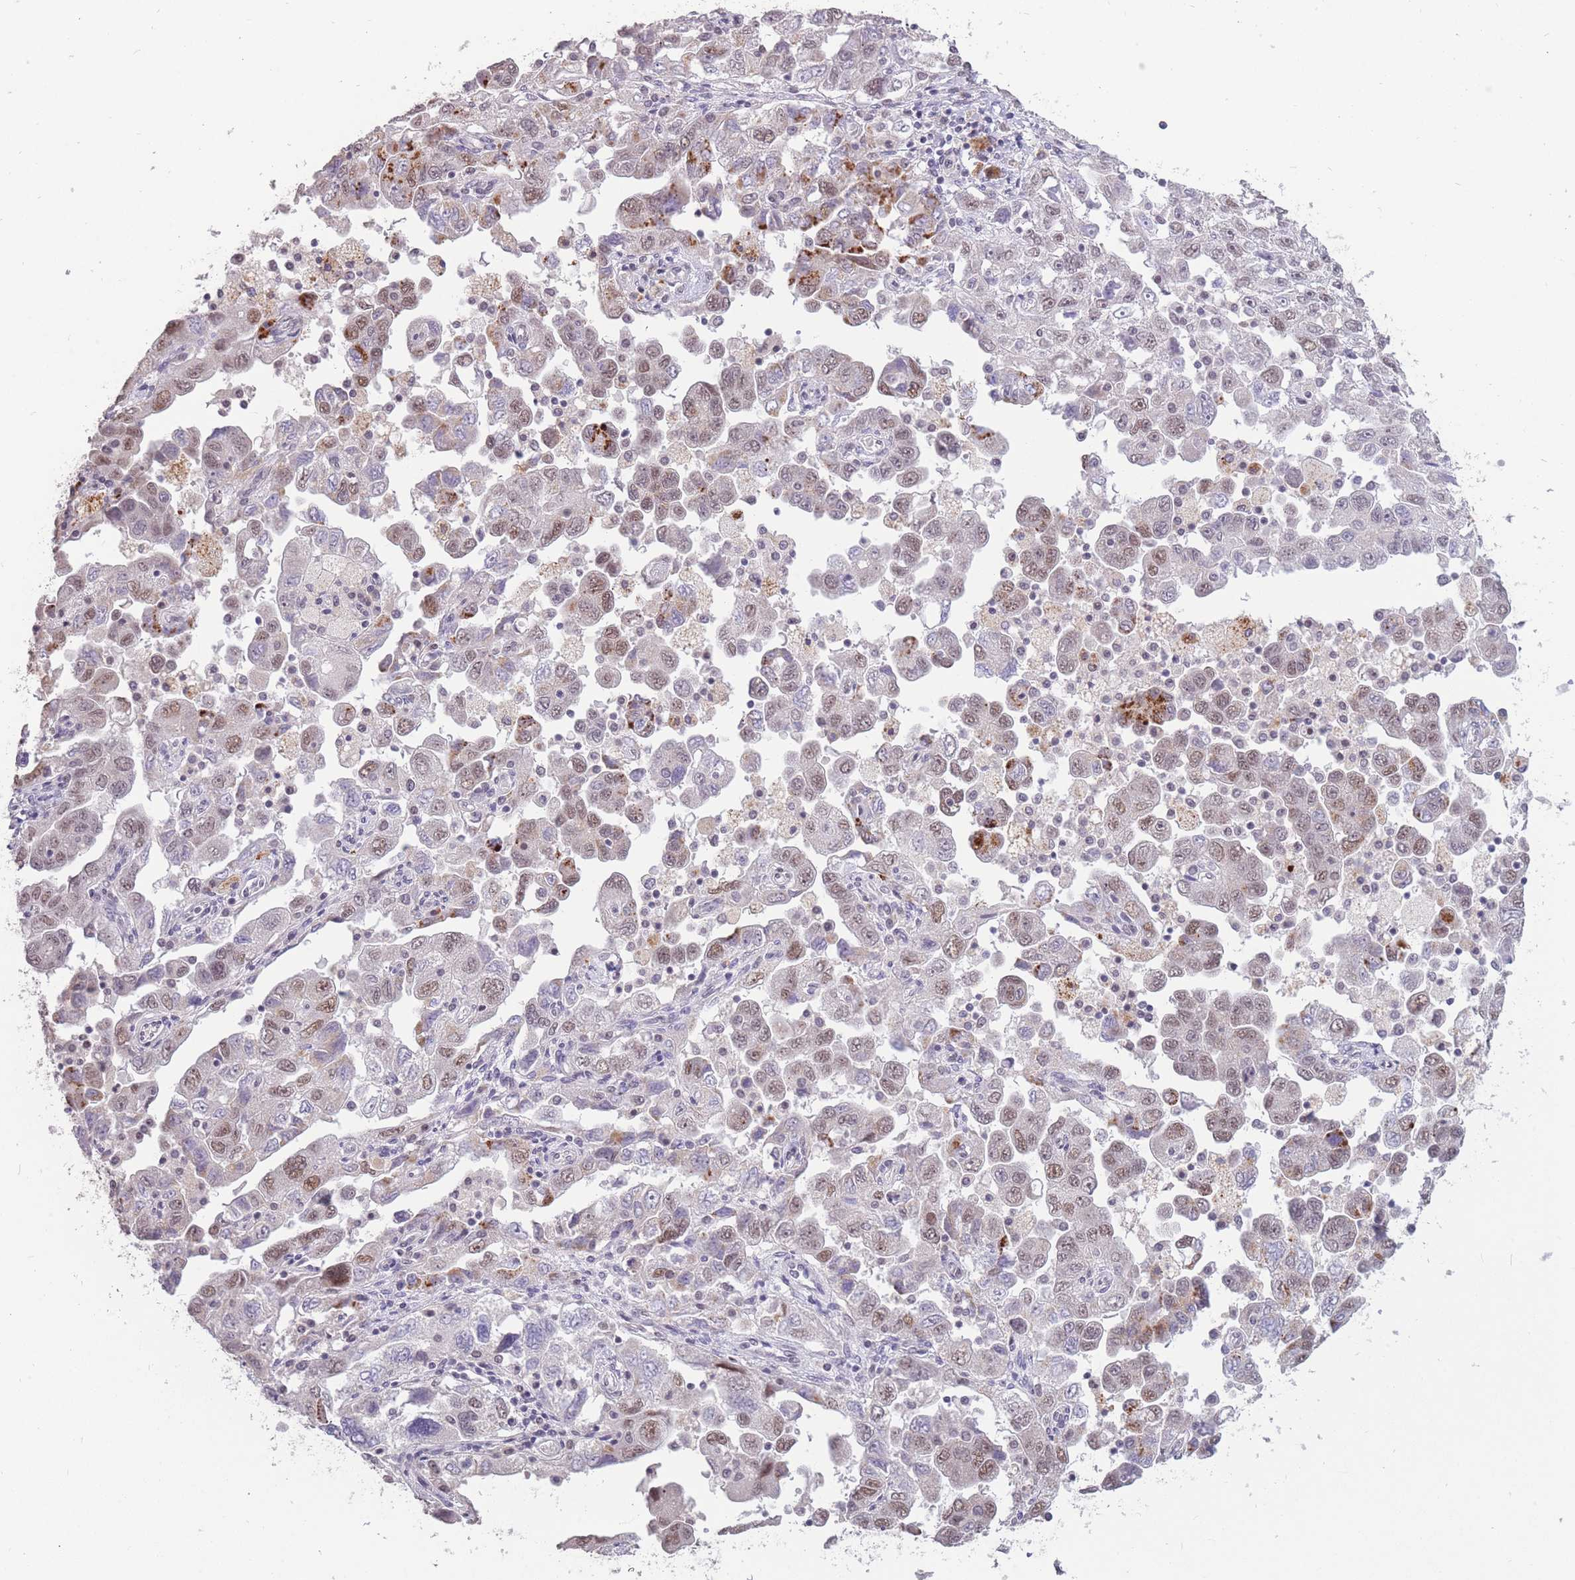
{"staining": {"intensity": "weak", "quantity": "25%-75%", "location": "nuclear"}, "tissue": "ovarian cancer", "cell_type": "Tumor cells", "image_type": "cancer", "snomed": [{"axis": "morphology", "description": "Carcinoma, NOS"}, {"axis": "morphology", "description": "Cystadenocarcinoma, serous, NOS"}, {"axis": "topography", "description": "Ovary"}], "caption": "The histopathology image shows a brown stain indicating the presence of a protein in the nuclear of tumor cells in ovarian cancer (serous cystadenocarcinoma).", "gene": "HNRNPUL1", "patient": {"sex": "female", "age": 69}}